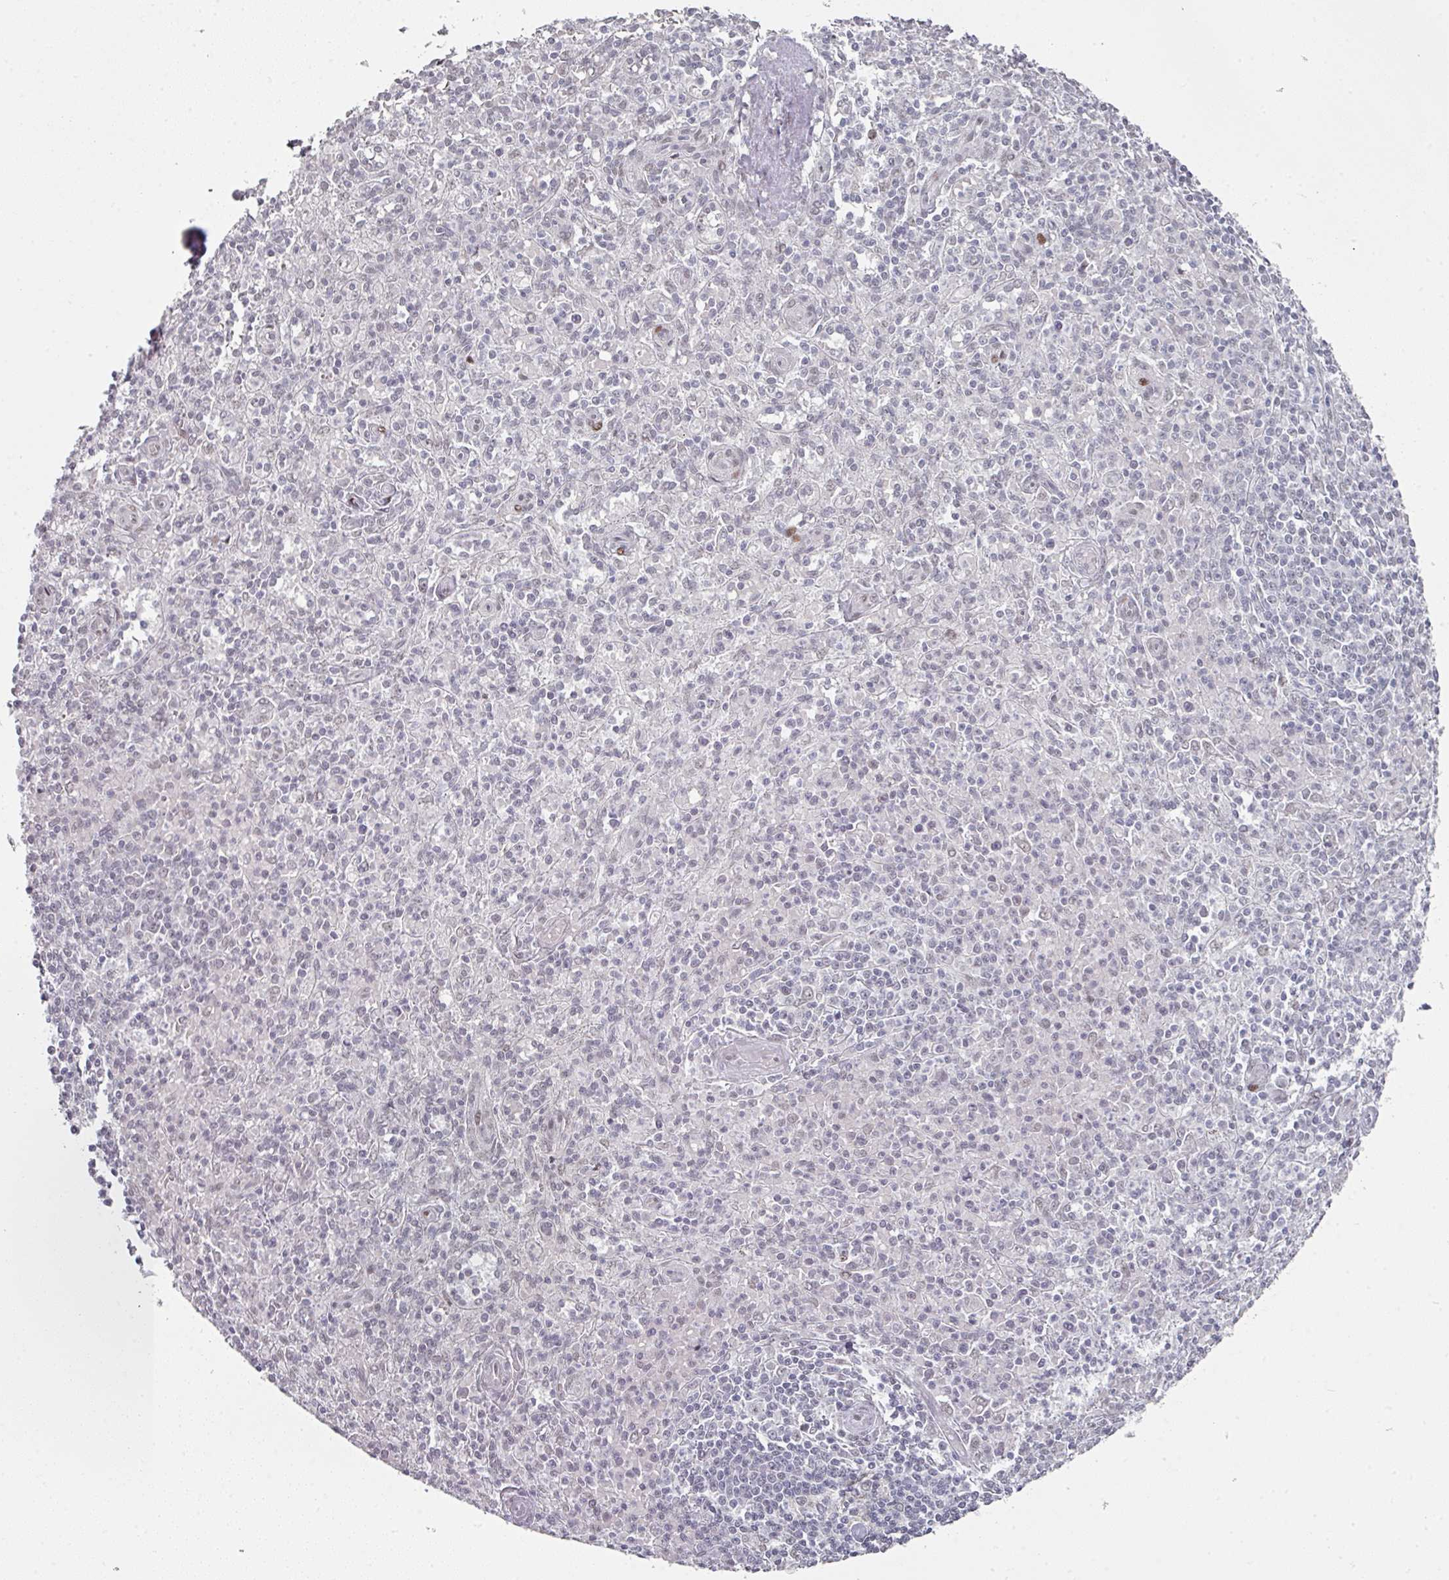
{"staining": {"intensity": "weak", "quantity": "<25%", "location": "nuclear"}, "tissue": "spleen", "cell_type": "Cells in red pulp", "image_type": "normal", "snomed": [{"axis": "morphology", "description": "Normal tissue, NOS"}, {"axis": "topography", "description": "Spleen"}], "caption": "IHC image of normal spleen: spleen stained with DAB (3,3'-diaminobenzidine) reveals no significant protein positivity in cells in red pulp. (Stains: DAB immunohistochemistry (IHC) with hematoxylin counter stain, Microscopy: brightfield microscopy at high magnification).", "gene": "SF3B5", "patient": {"sex": "female", "age": 70}}